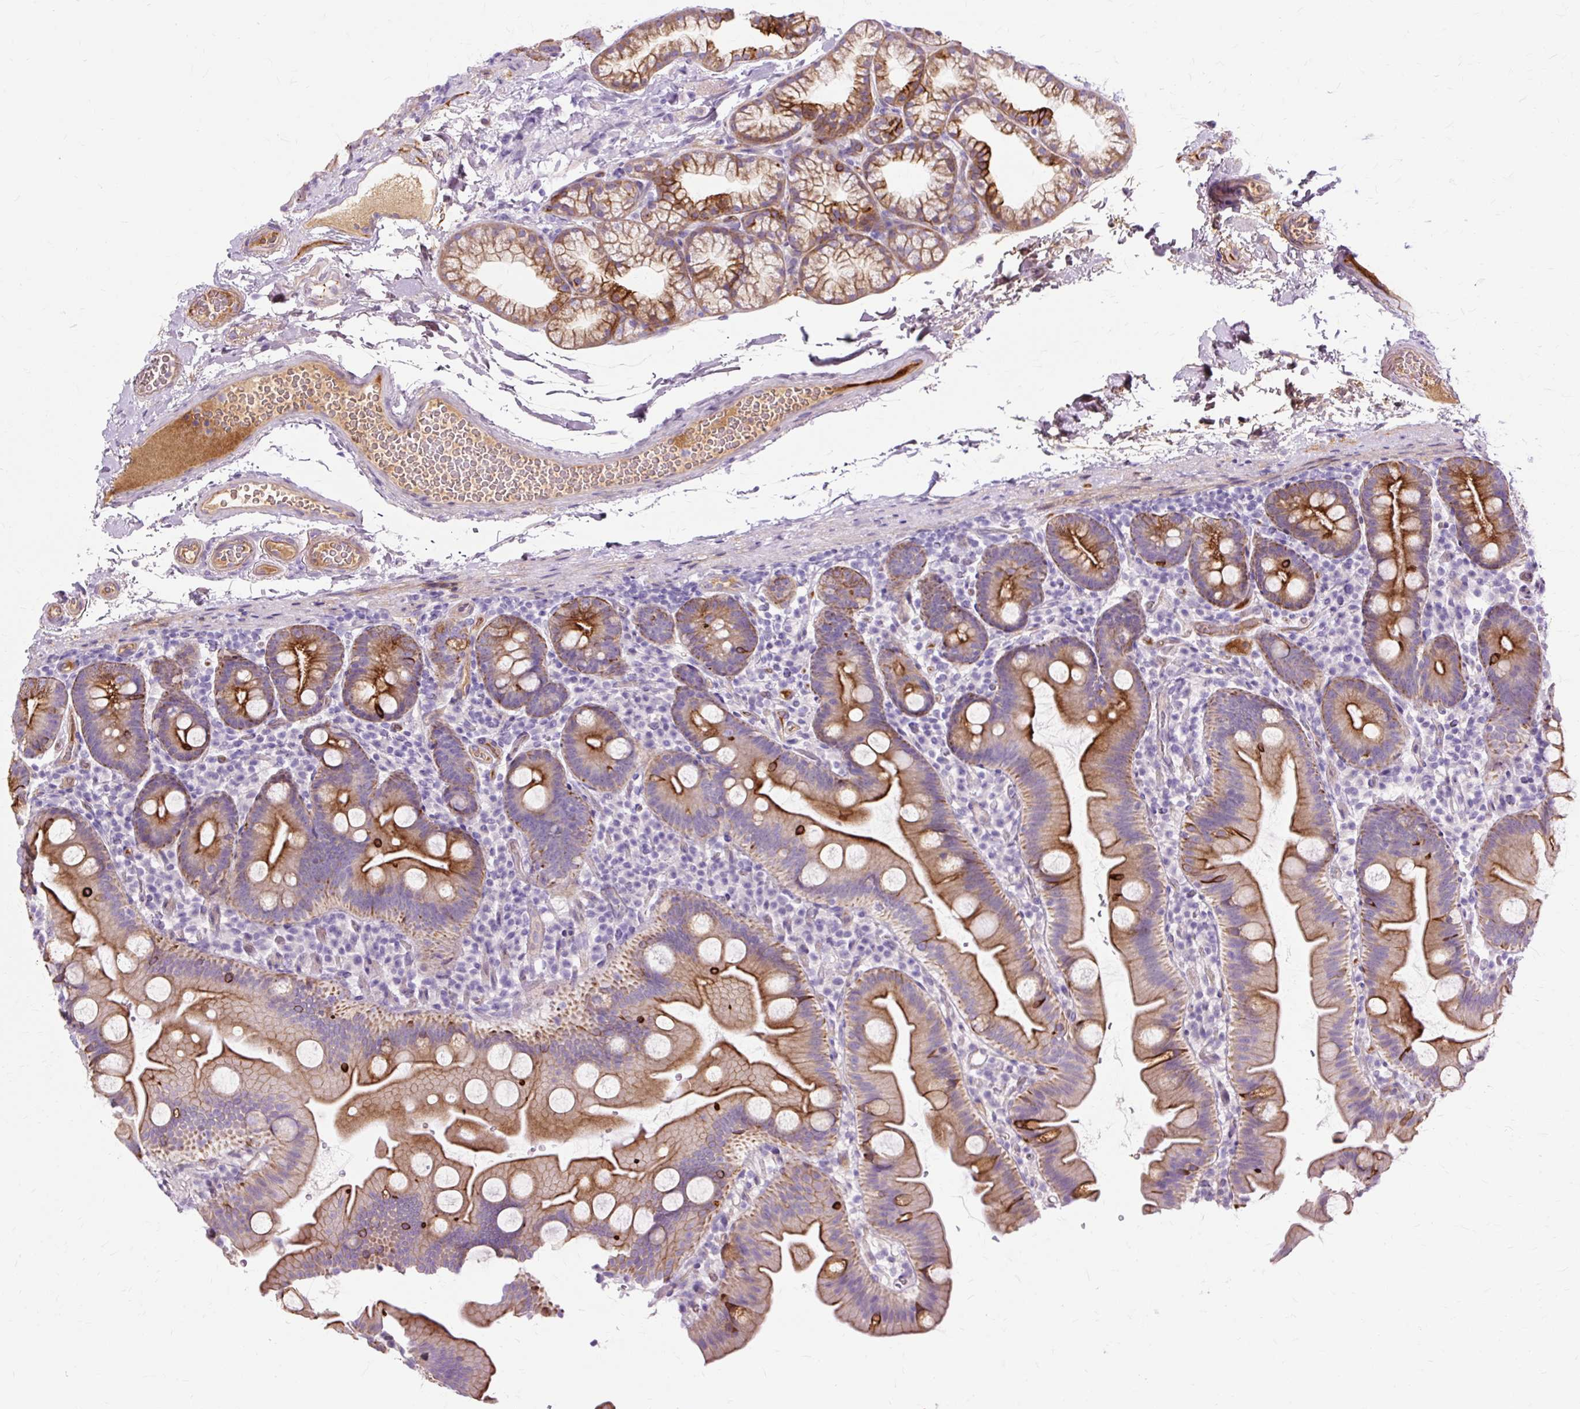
{"staining": {"intensity": "strong", "quantity": ">75%", "location": "cytoplasmic/membranous"}, "tissue": "small intestine", "cell_type": "Glandular cells", "image_type": "normal", "snomed": [{"axis": "morphology", "description": "Normal tissue, NOS"}, {"axis": "topography", "description": "Small intestine"}], "caption": "Protein staining demonstrates strong cytoplasmic/membranous positivity in about >75% of glandular cells in benign small intestine.", "gene": "DCTN4", "patient": {"sex": "female", "age": 68}}